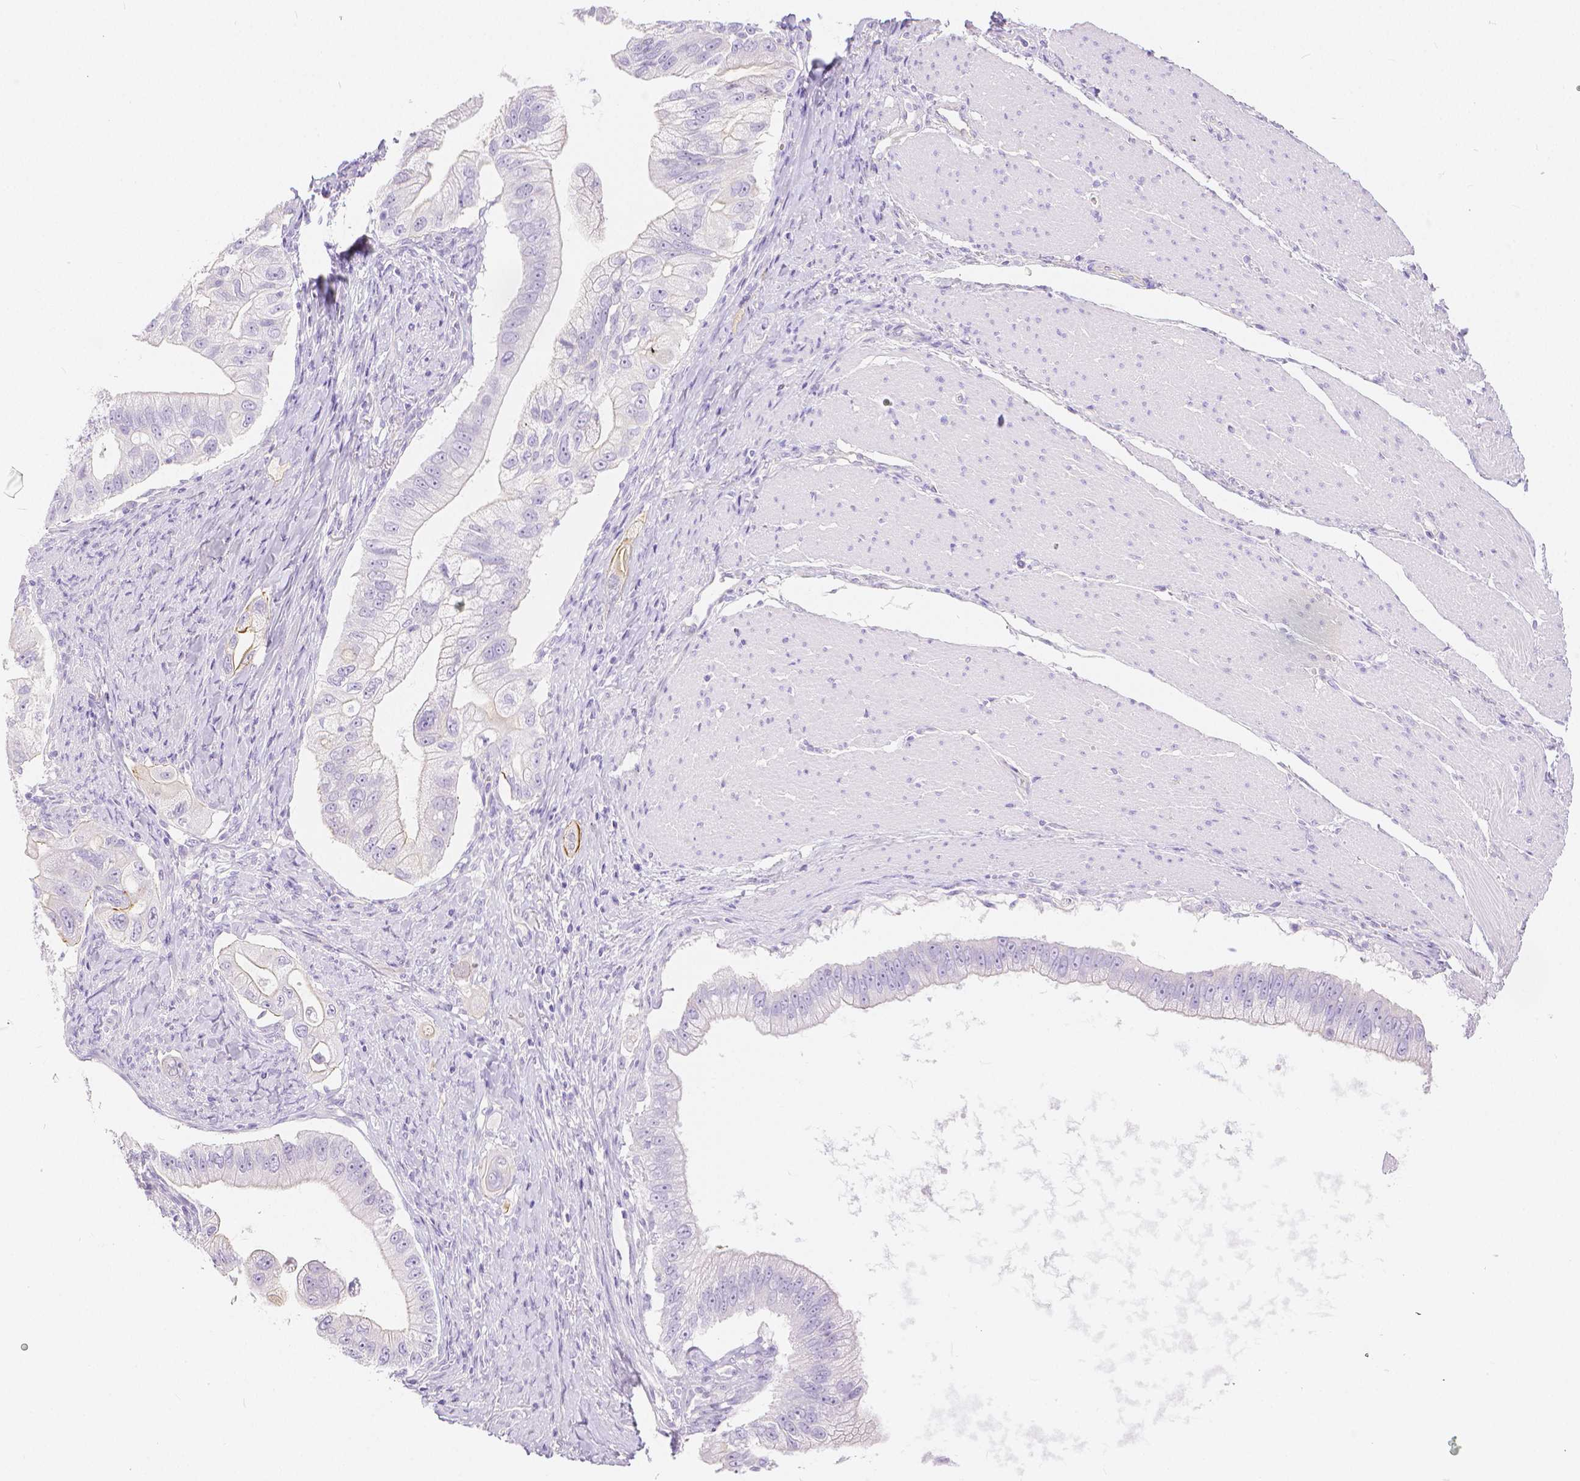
{"staining": {"intensity": "negative", "quantity": "none", "location": "none"}, "tissue": "pancreatic cancer", "cell_type": "Tumor cells", "image_type": "cancer", "snomed": [{"axis": "morphology", "description": "Adenocarcinoma, NOS"}, {"axis": "topography", "description": "Pancreas"}], "caption": "Pancreatic cancer (adenocarcinoma) was stained to show a protein in brown. There is no significant staining in tumor cells.", "gene": "SLC27A5", "patient": {"sex": "male", "age": 70}}